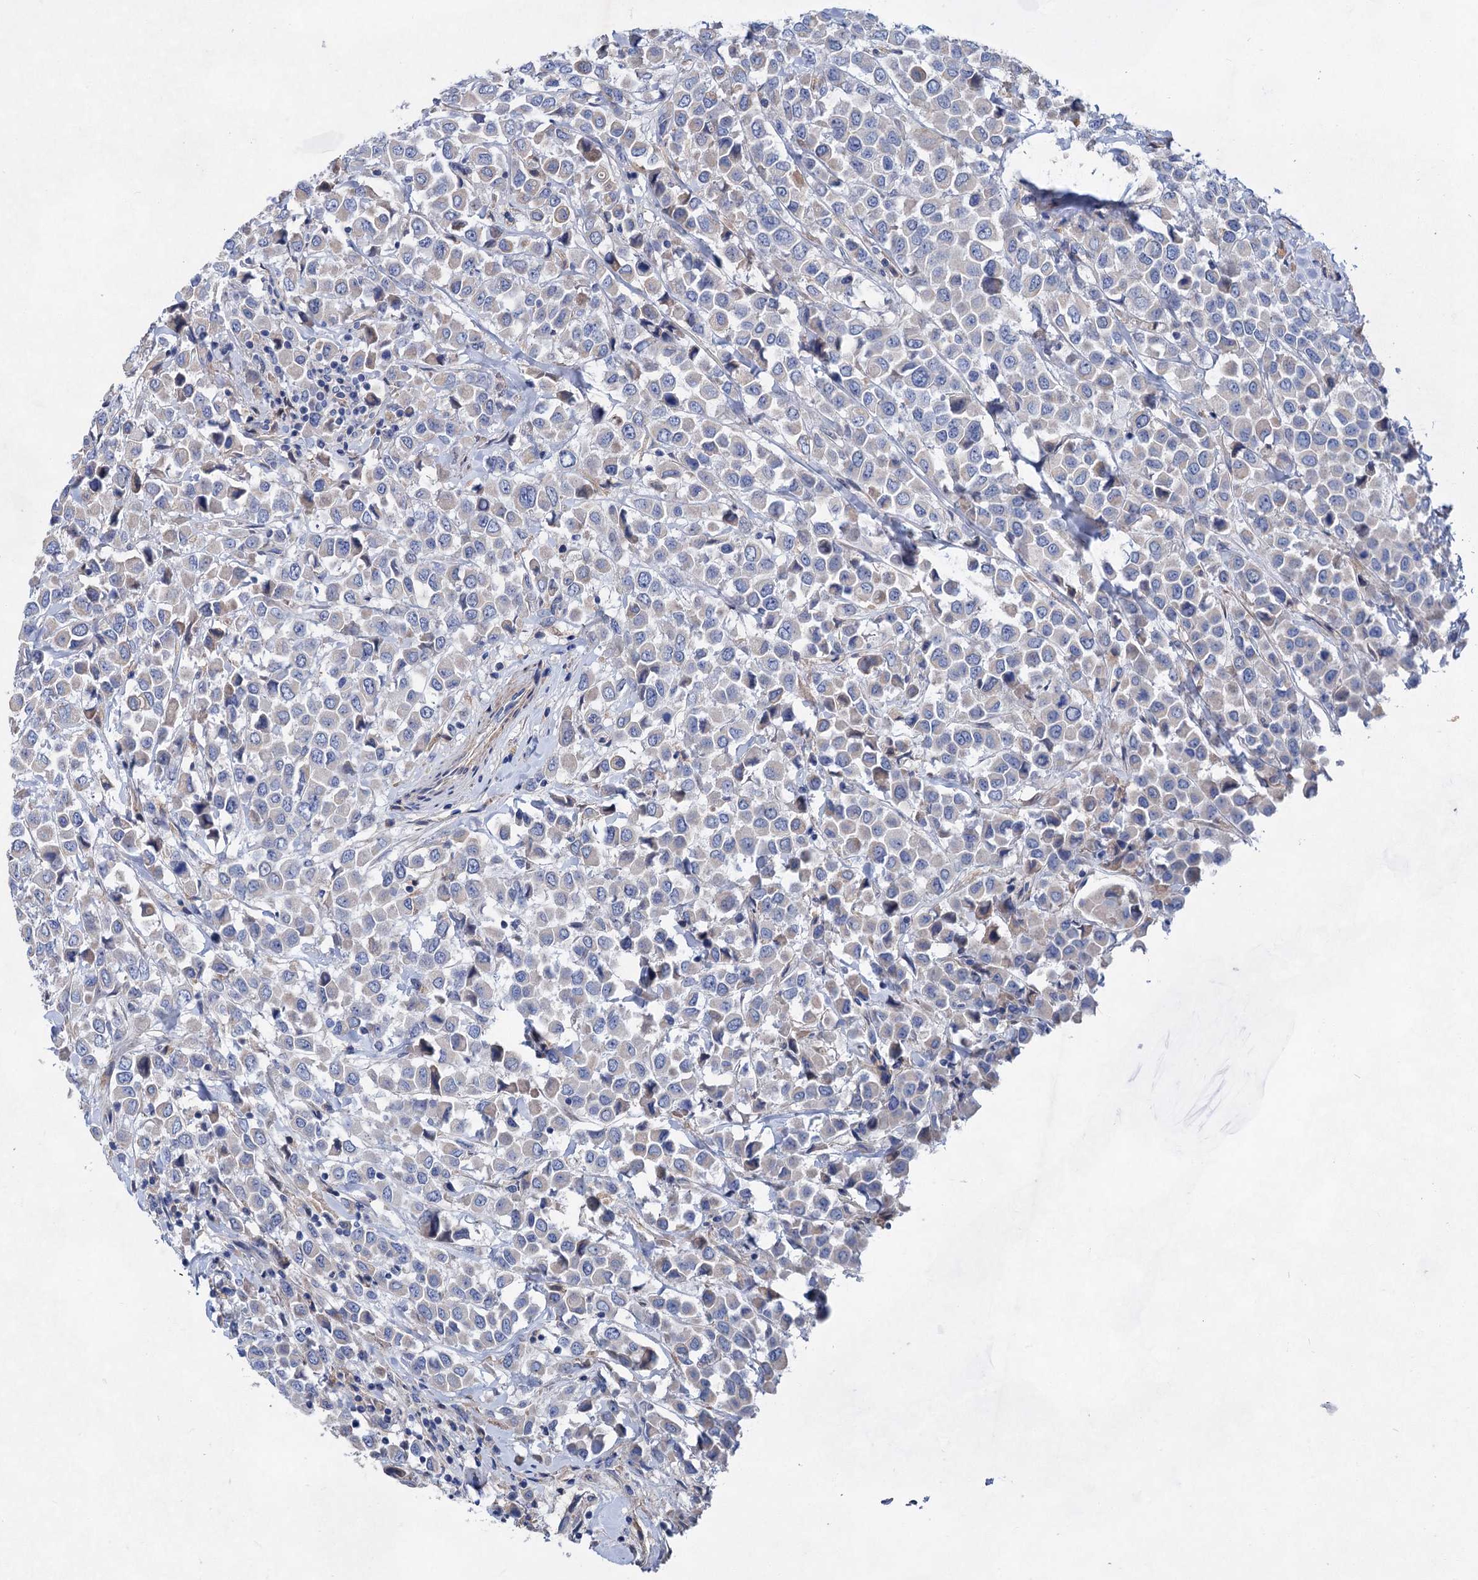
{"staining": {"intensity": "negative", "quantity": "none", "location": "none"}, "tissue": "breast cancer", "cell_type": "Tumor cells", "image_type": "cancer", "snomed": [{"axis": "morphology", "description": "Duct carcinoma"}, {"axis": "topography", "description": "Breast"}], "caption": "The IHC micrograph has no significant expression in tumor cells of breast cancer (intraductal carcinoma) tissue.", "gene": "GPR155", "patient": {"sex": "female", "age": 61}}